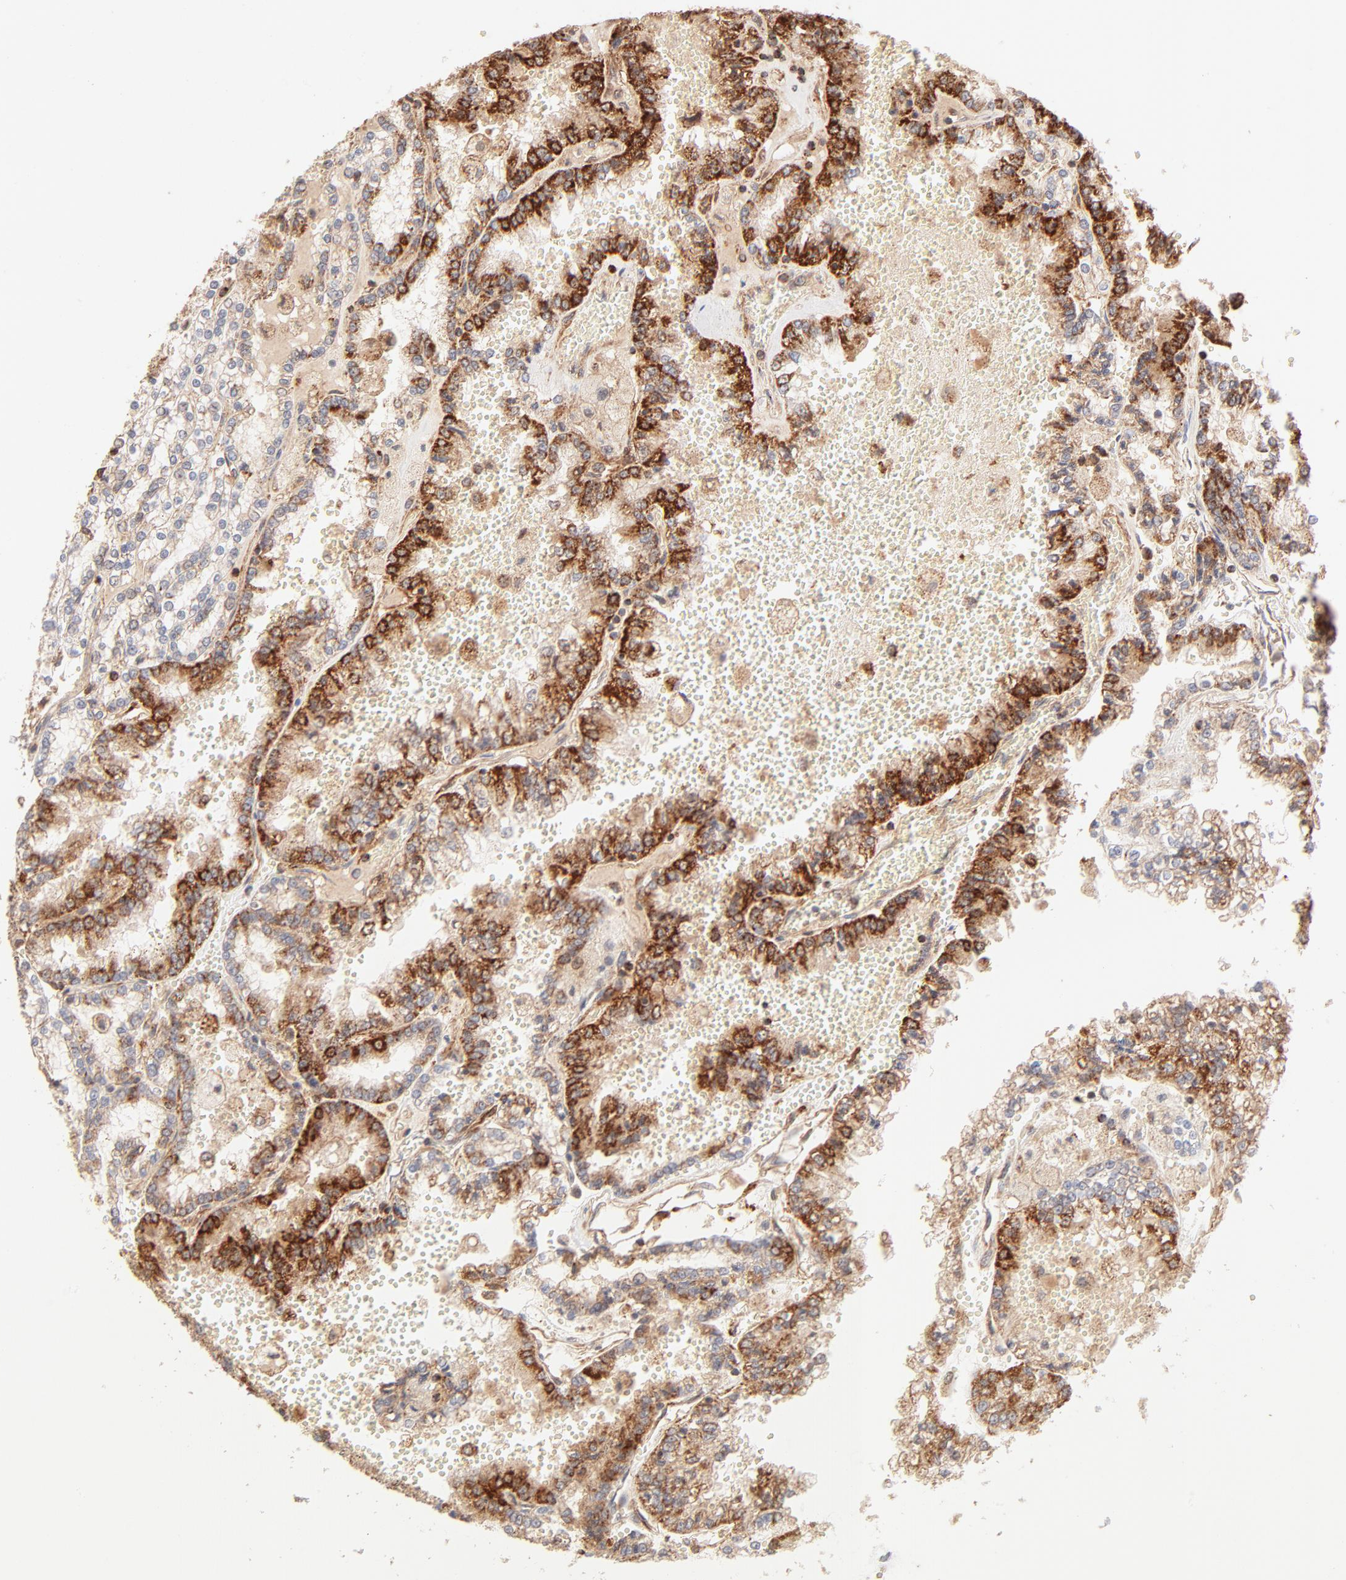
{"staining": {"intensity": "strong", "quantity": ">75%", "location": "cytoplasmic/membranous"}, "tissue": "renal cancer", "cell_type": "Tumor cells", "image_type": "cancer", "snomed": [{"axis": "morphology", "description": "Adenocarcinoma, NOS"}, {"axis": "topography", "description": "Kidney"}], "caption": "Renal cancer (adenocarcinoma) was stained to show a protein in brown. There is high levels of strong cytoplasmic/membranous staining in approximately >75% of tumor cells.", "gene": "CSPG4", "patient": {"sex": "female", "age": 56}}